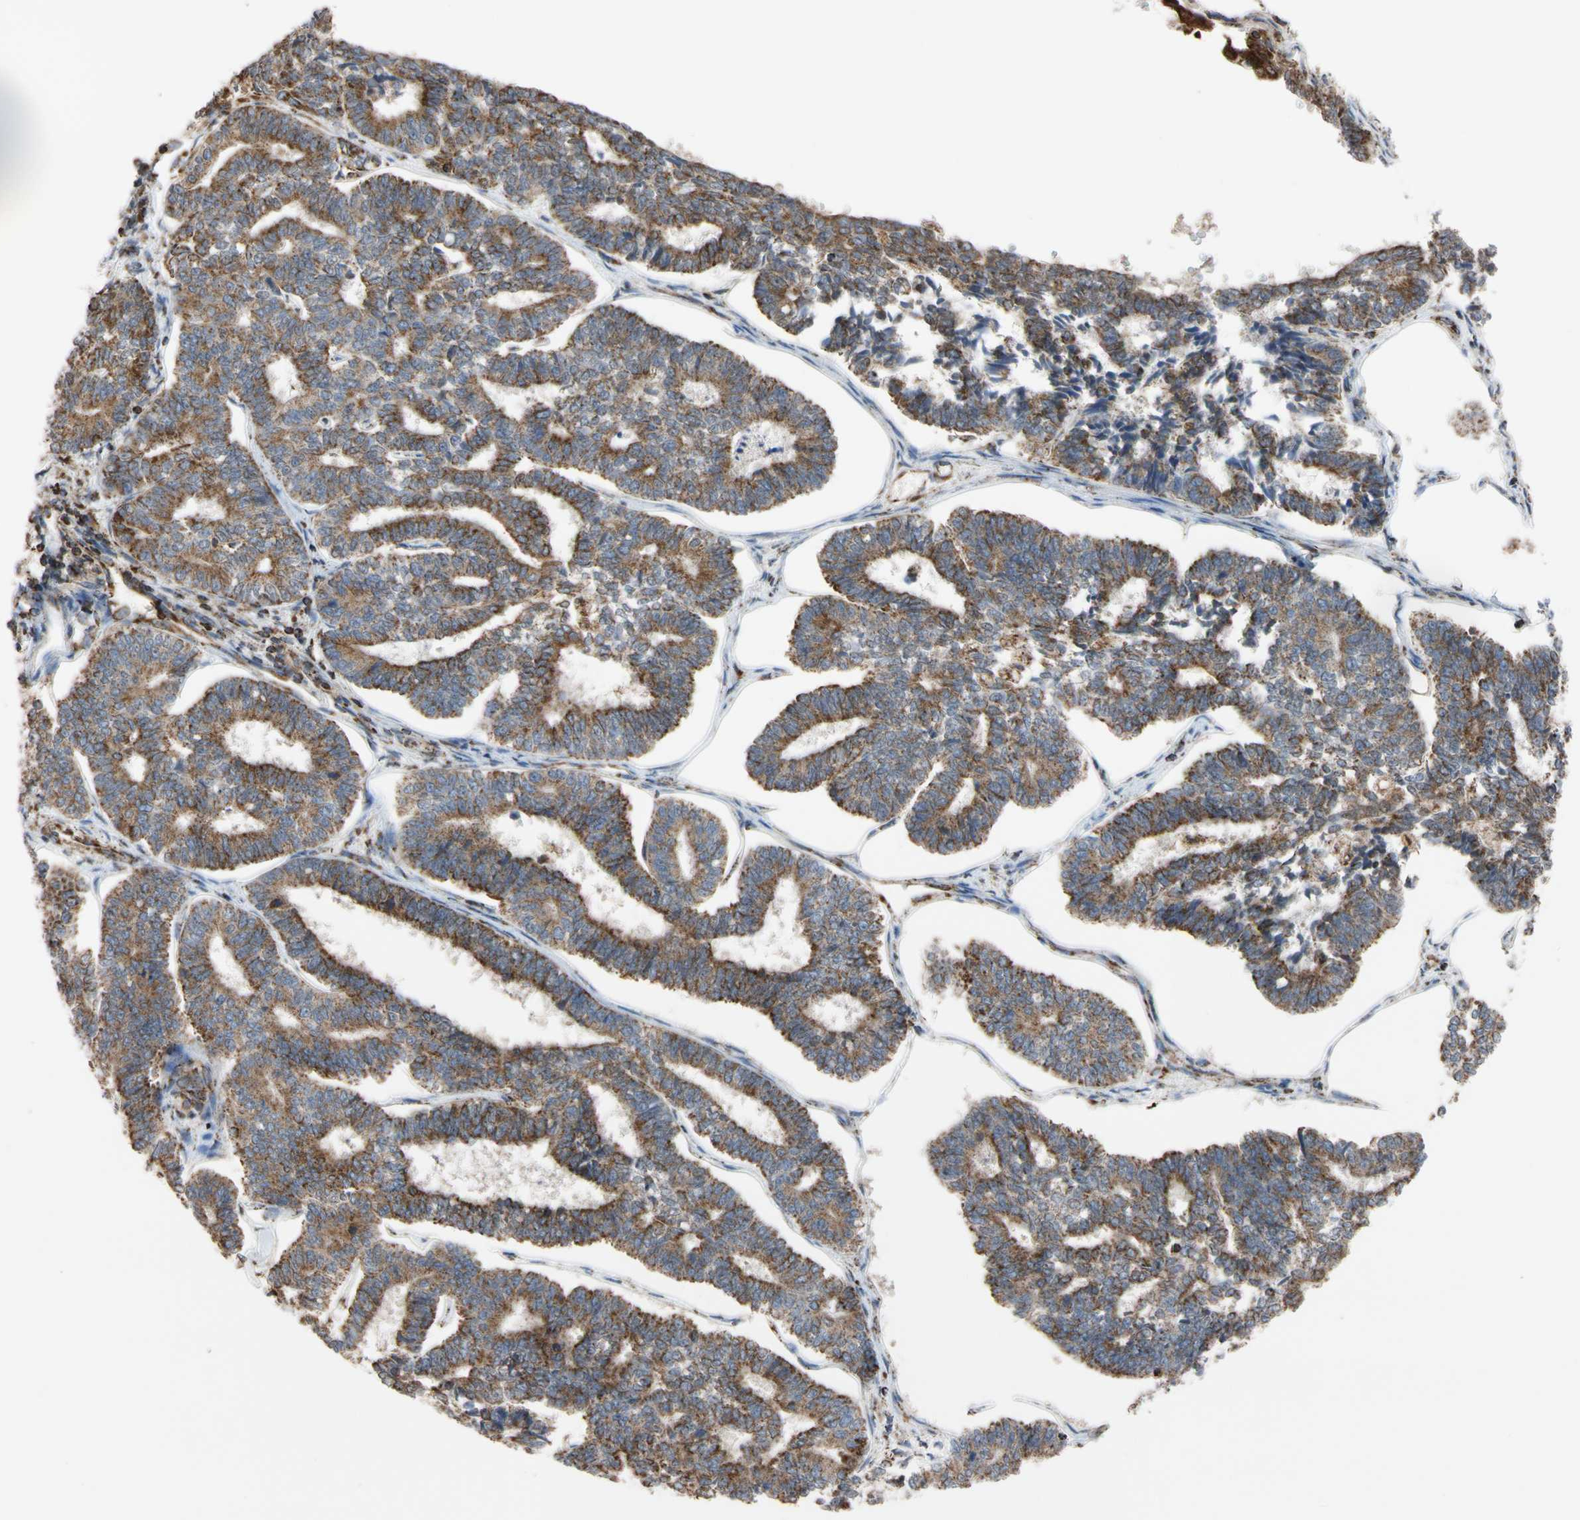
{"staining": {"intensity": "strong", "quantity": ">75%", "location": "cytoplasmic/membranous"}, "tissue": "endometrial cancer", "cell_type": "Tumor cells", "image_type": "cancer", "snomed": [{"axis": "morphology", "description": "Adenocarcinoma, NOS"}, {"axis": "topography", "description": "Endometrium"}], "caption": "Endometrial cancer (adenocarcinoma) tissue shows strong cytoplasmic/membranous positivity in approximately >75% of tumor cells", "gene": "FAM110B", "patient": {"sex": "female", "age": 70}}